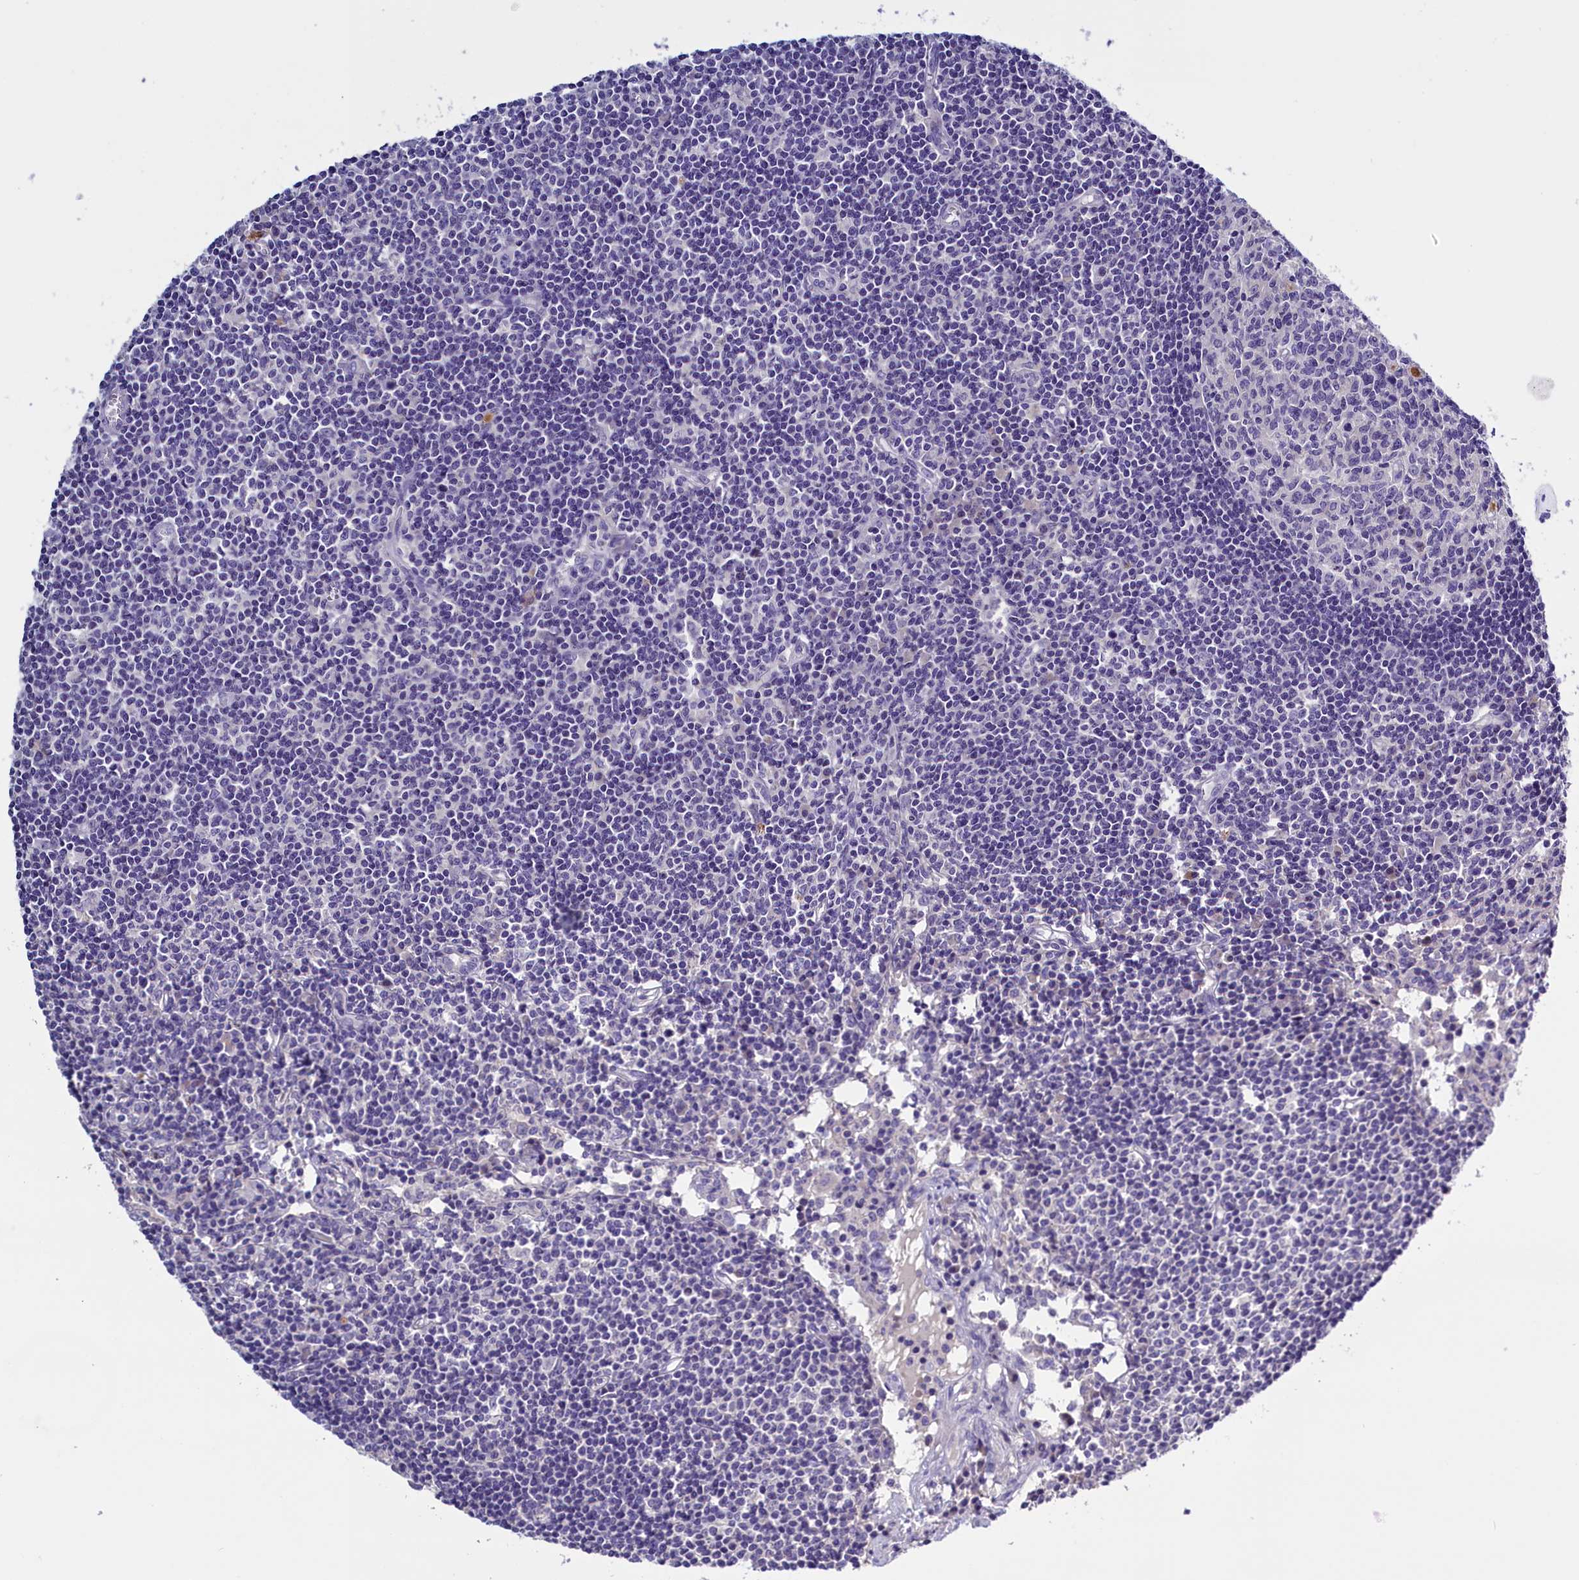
{"staining": {"intensity": "negative", "quantity": "none", "location": "none"}, "tissue": "lymph node", "cell_type": "Germinal center cells", "image_type": "normal", "snomed": [{"axis": "morphology", "description": "Normal tissue, NOS"}, {"axis": "topography", "description": "Lymph node"}], "caption": "High power microscopy histopathology image of an immunohistochemistry image of benign lymph node, revealing no significant expression in germinal center cells.", "gene": "RTTN", "patient": {"sex": "female", "age": 55}}